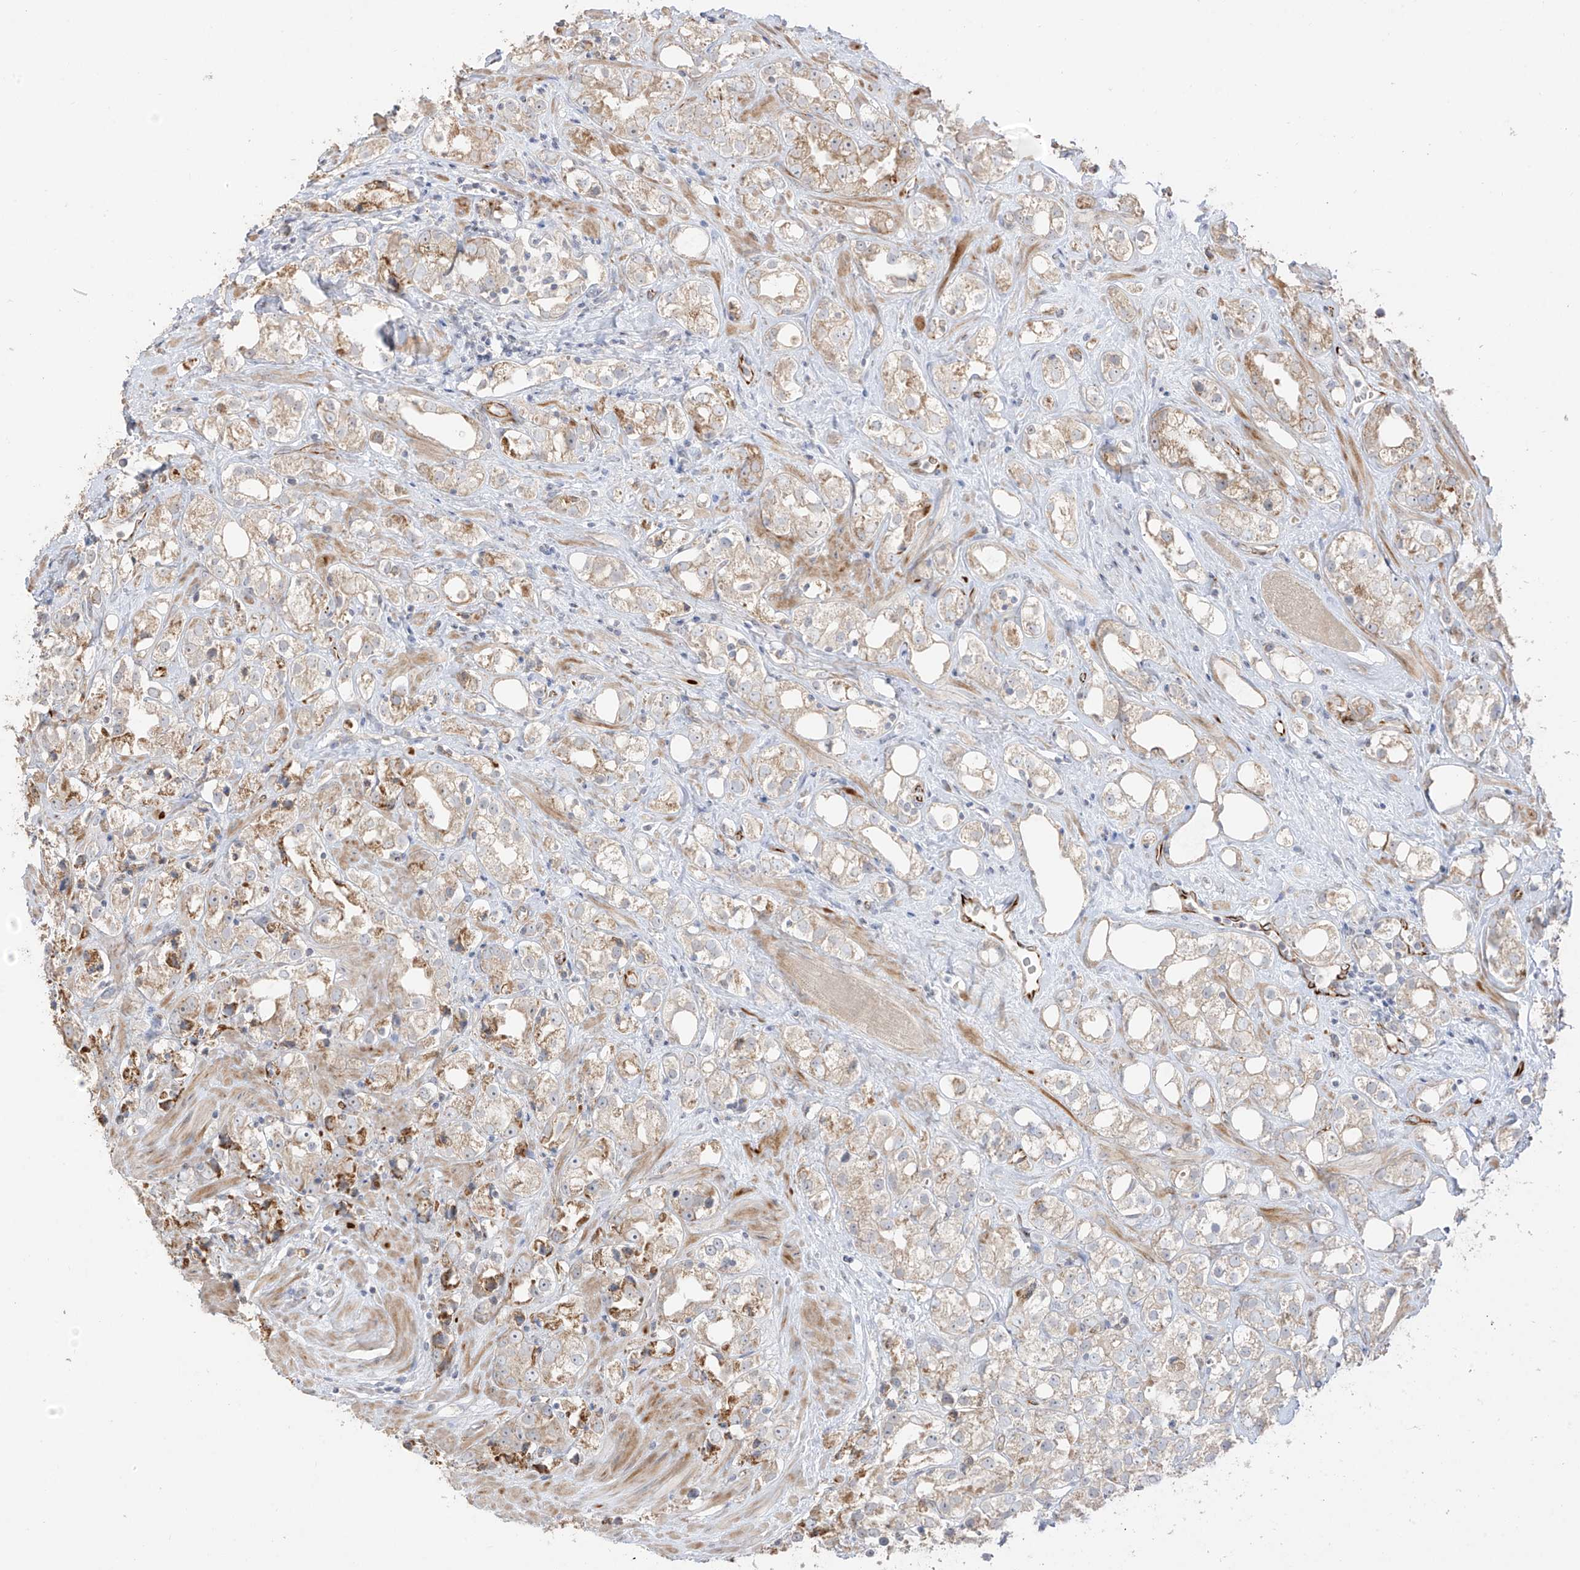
{"staining": {"intensity": "moderate", "quantity": "<25%", "location": "cytoplasmic/membranous"}, "tissue": "prostate cancer", "cell_type": "Tumor cells", "image_type": "cancer", "snomed": [{"axis": "morphology", "description": "Adenocarcinoma, NOS"}, {"axis": "topography", "description": "Prostate"}], "caption": "Prostate cancer was stained to show a protein in brown. There is low levels of moderate cytoplasmic/membranous positivity in about <25% of tumor cells.", "gene": "DCDC2", "patient": {"sex": "male", "age": 79}}